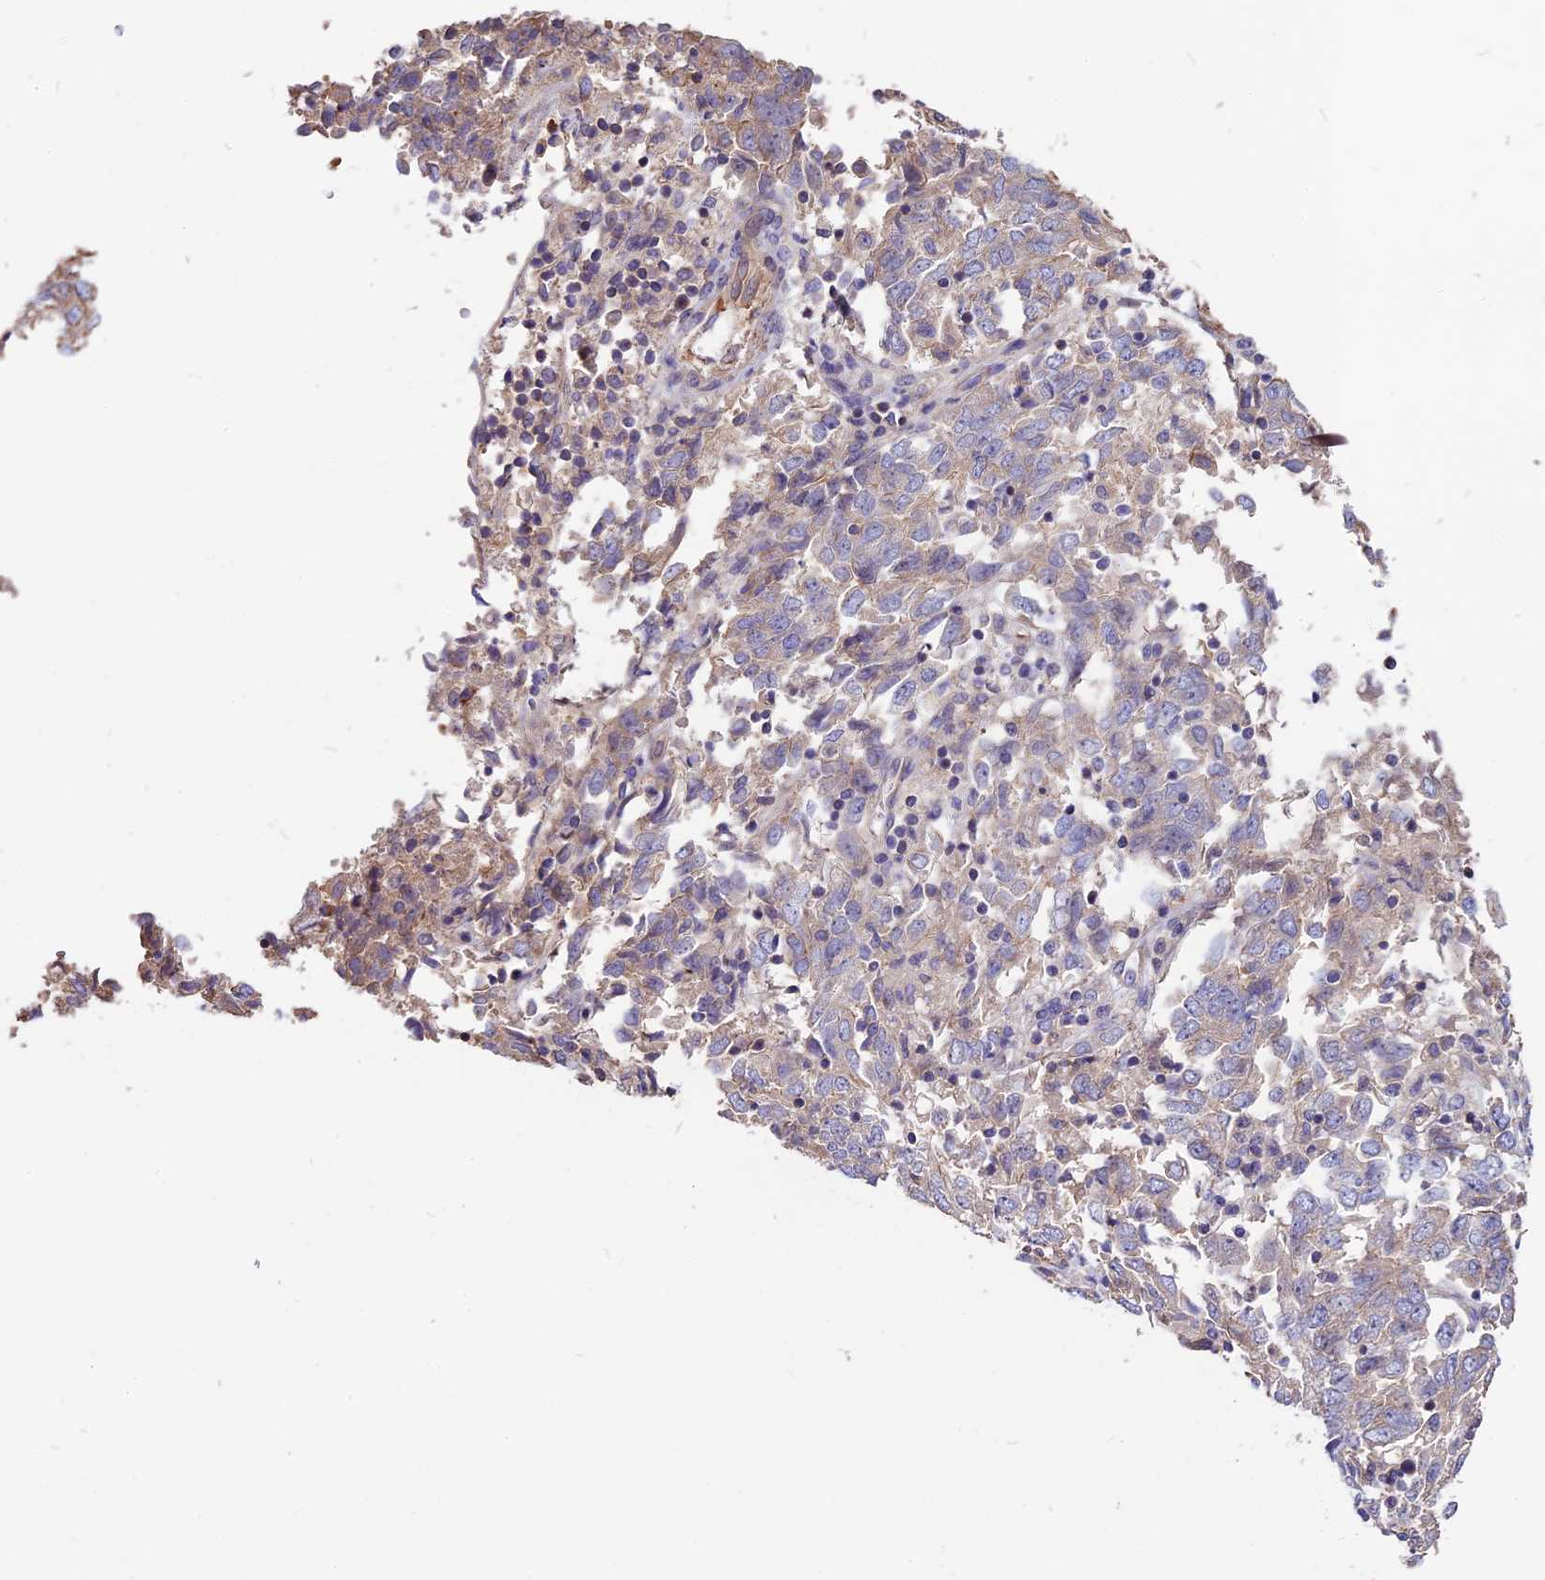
{"staining": {"intensity": "weak", "quantity": "<25%", "location": "cytoplasmic/membranous"}, "tissue": "endometrial cancer", "cell_type": "Tumor cells", "image_type": "cancer", "snomed": [{"axis": "morphology", "description": "Adenocarcinoma, NOS"}, {"axis": "topography", "description": "Endometrium"}], "caption": "Immunohistochemical staining of human endometrial cancer (adenocarcinoma) reveals no significant positivity in tumor cells. (DAB immunohistochemistry with hematoxylin counter stain).", "gene": "ANO3", "patient": {"sex": "female", "age": 80}}